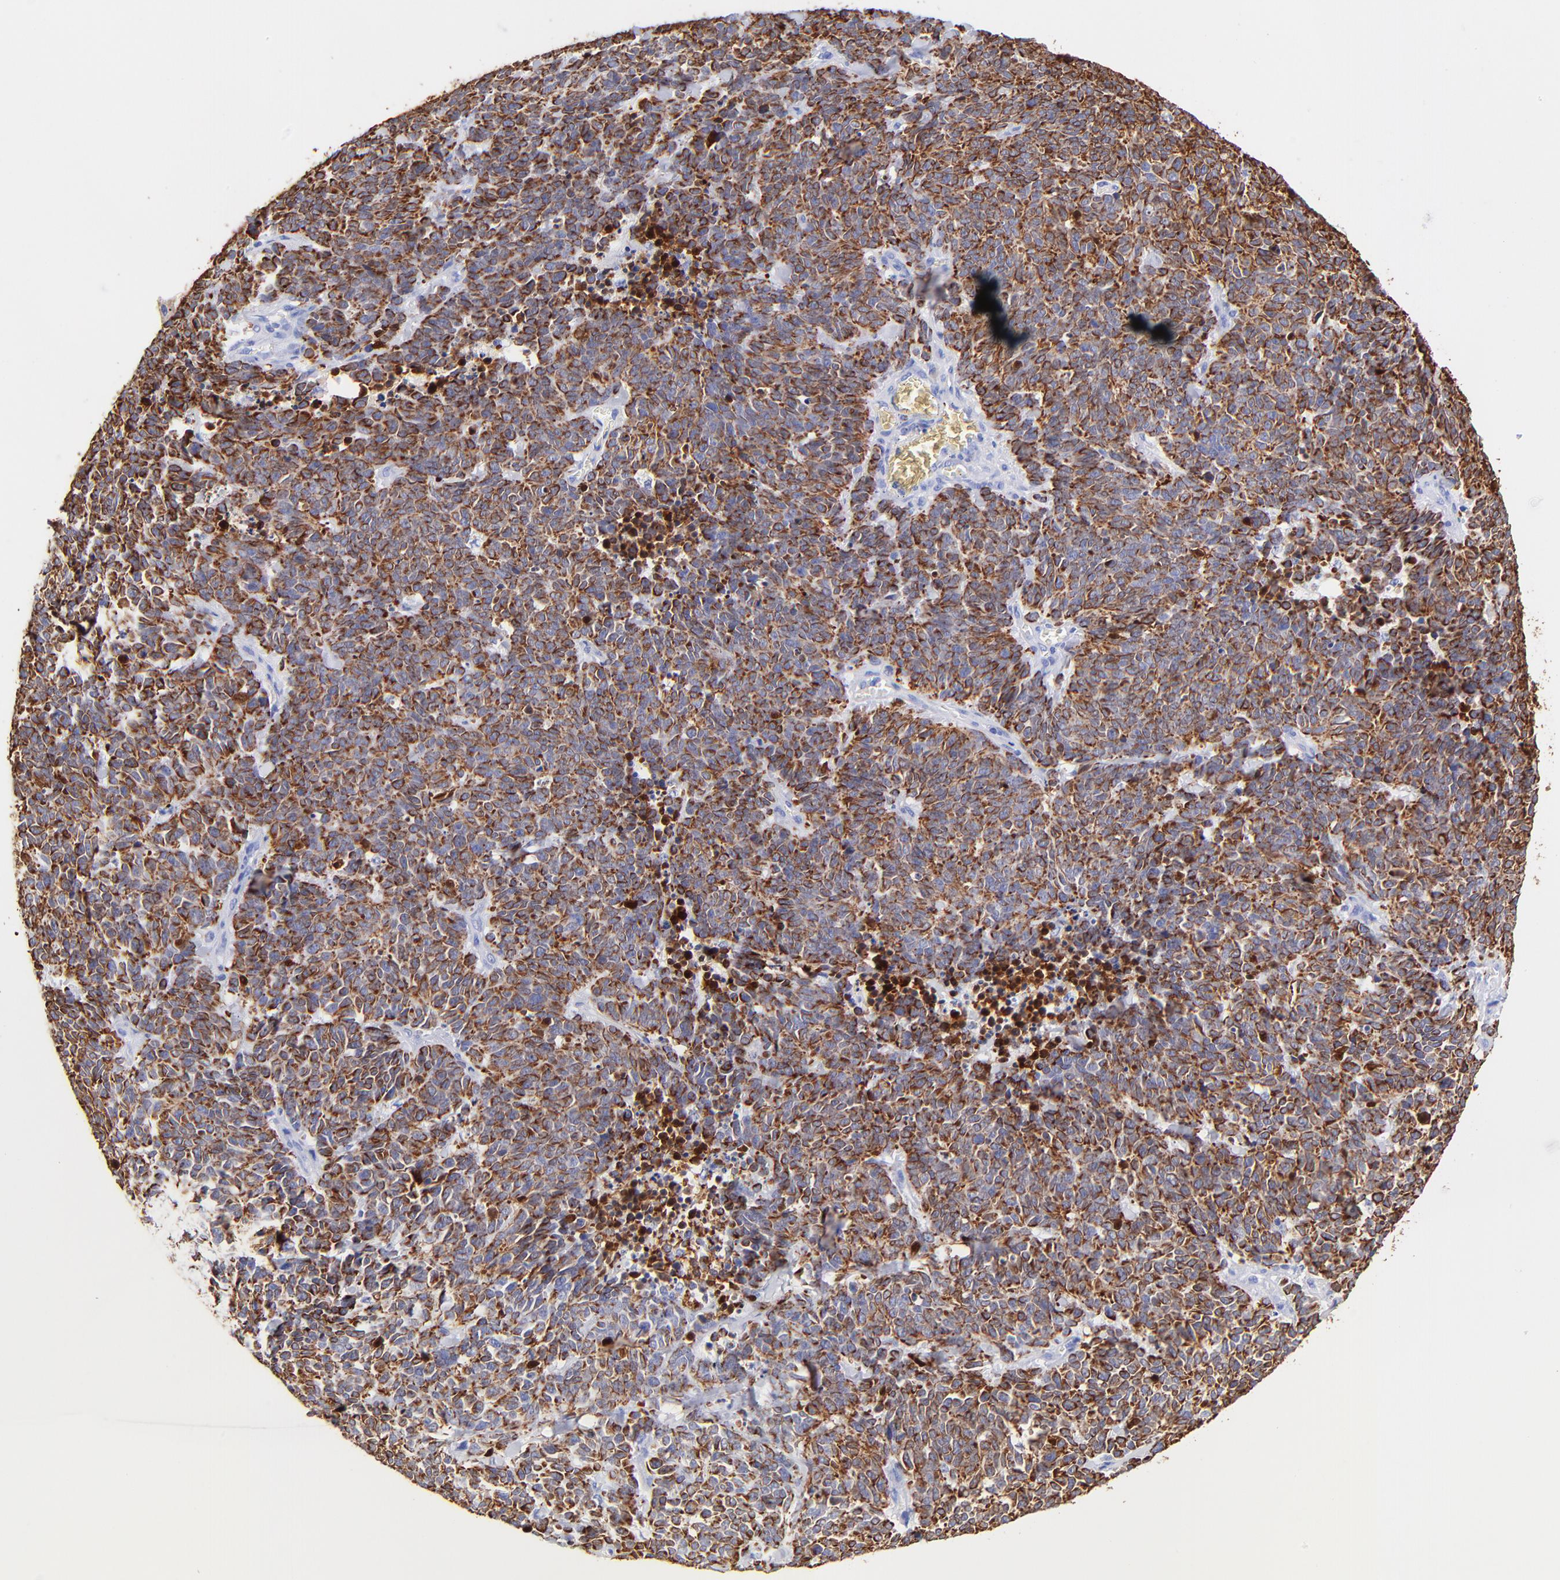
{"staining": {"intensity": "strong", "quantity": ">75%", "location": "cytoplasmic/membranous"}, "tissue": "lung cancer", "cell_type": "Tumor cells", "image_type": "cancer", "snomed": [{"axis": "morphology", "description": "Neoplasm, malignant, NOS"}, {"axis": "topography", "description": "Lung"}], "caption": "Approximately >75% of tumor cells in lung cancer exhibit strong cytoplasmic/membranous protein staining as visualized by brown immunohistochemical staining.", "gene": "KRT19", "patient": {"sex": "female", "age": 58}}